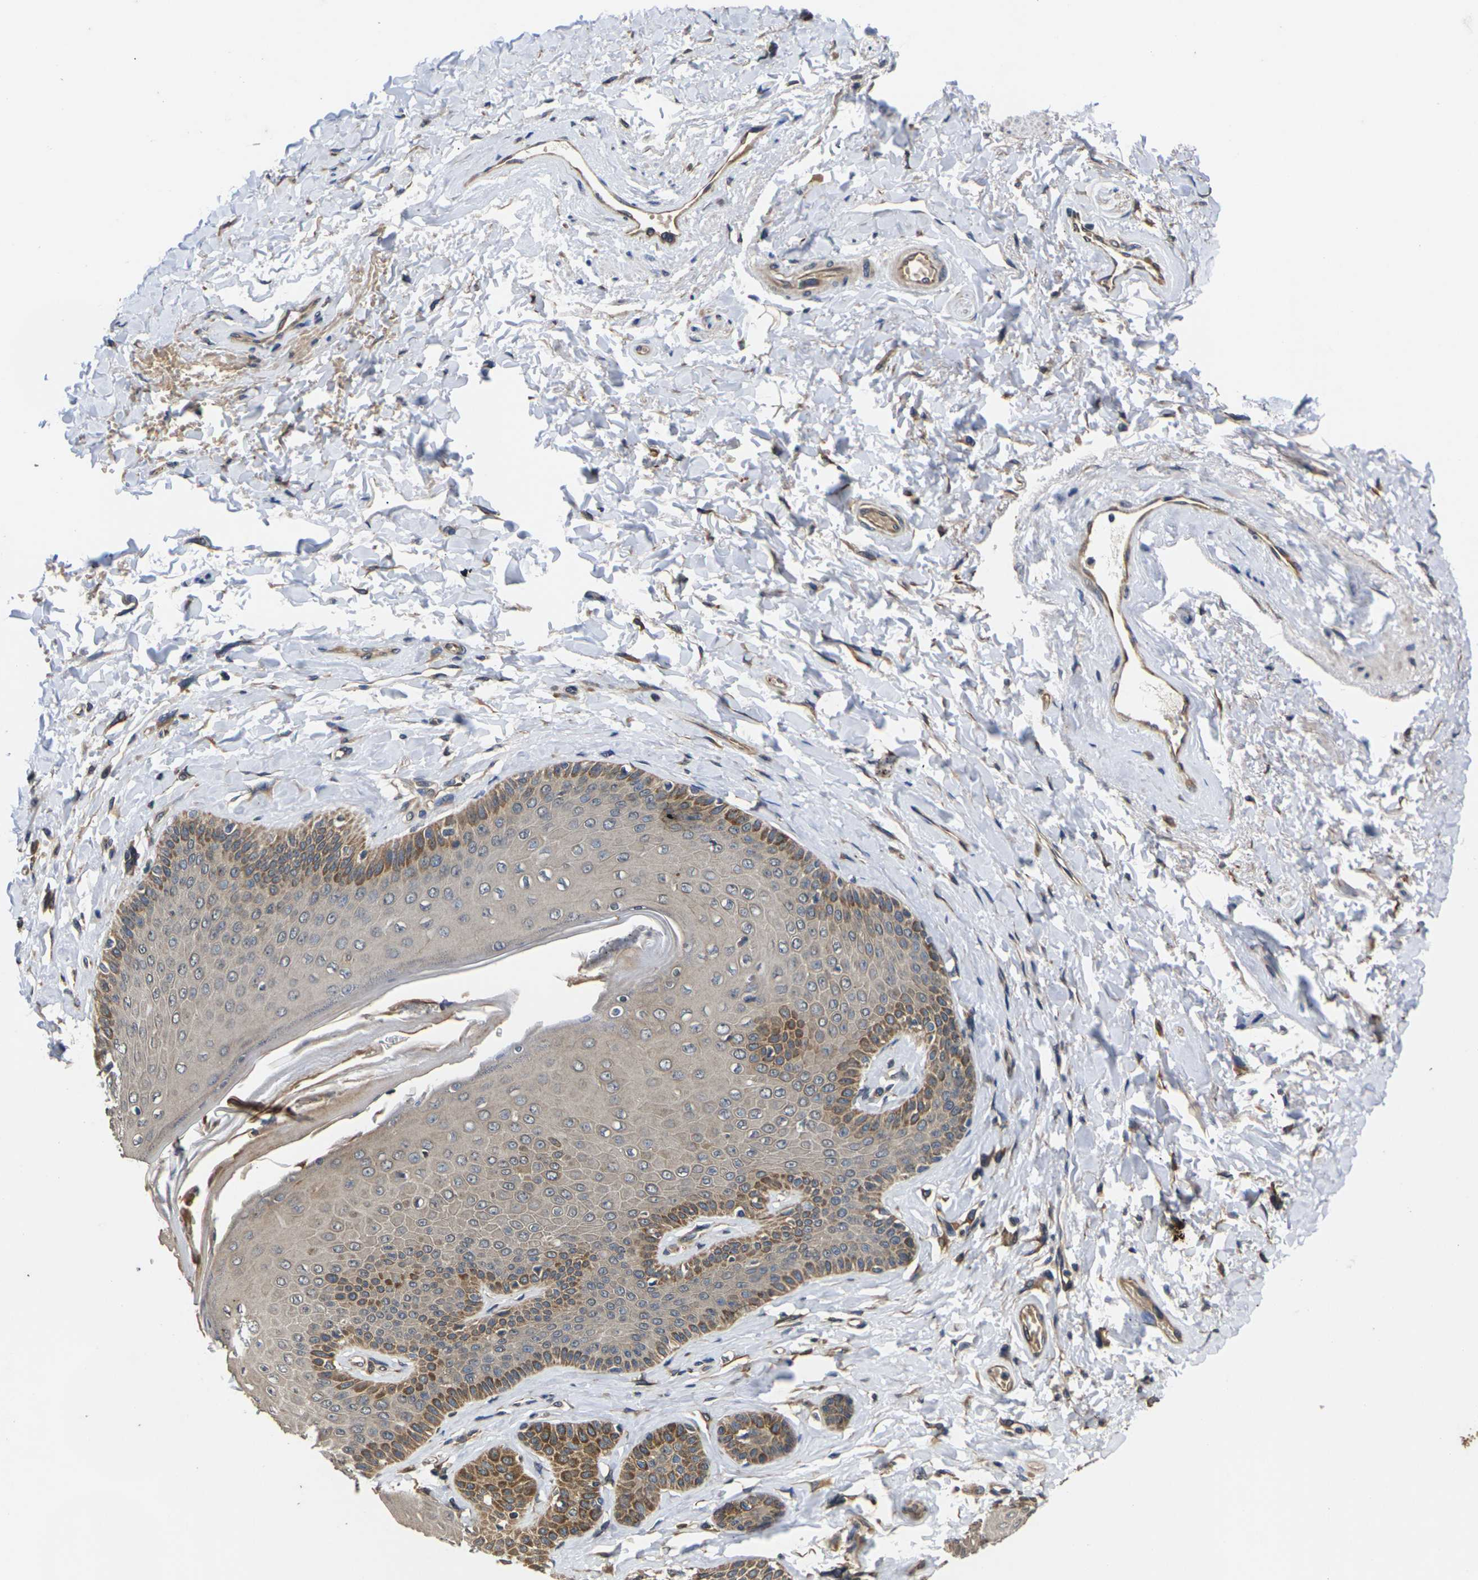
{"staining": {"intensity": "moderate", "quantity": ">75%", "location": "cytoplasmic/membranous"}, "tissue": "skin", "cell_type": "Epidermal cells", "image_type": "normal", "snomed": [{"axis": "morphology", "description": "Normal tissue, NOS"}, {"axis": "topography", "description": "Anal"}], "caption": "Protein staining of benign skin displays moderate cytoplasmic/membranous expression in about >75% of epidermal cells.", "gene": "DKK2", "patient": {"sex": "male", "age": 69}}